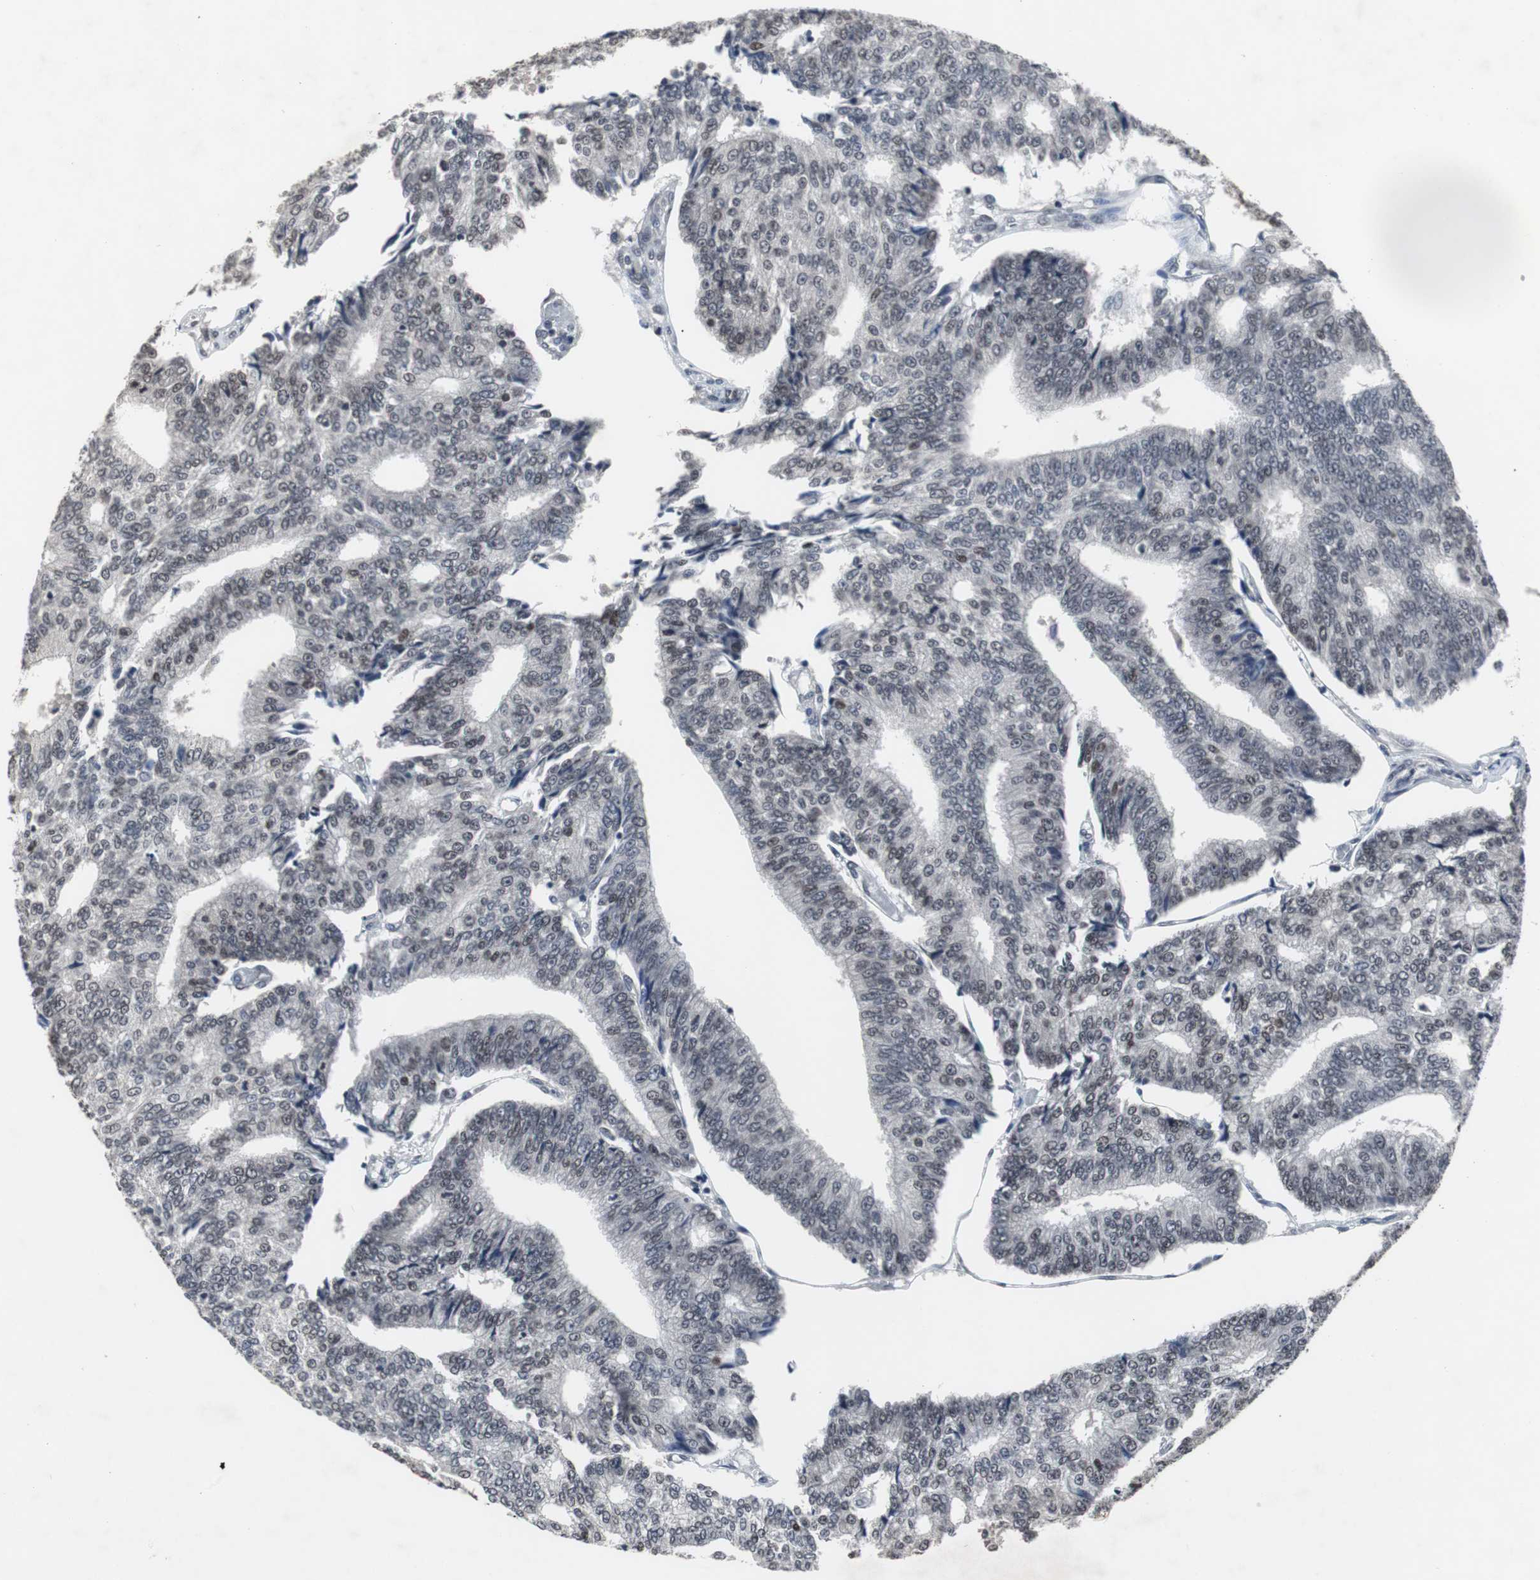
{"staining": {"intensity": "moderate", "quantity": "25%-75%", "location": "nuclear"}, "tissue": "prostate cancer", "cell_type": "Tumor cells", "image_type": "cancer", "snomed": [{"axis": "morphology", "description": "Adenocarcinoma, High grade"}, {"axis": "topography", "description": "Prostate"}], "caption": "Prostate cancer tissue exhibits moderate nuclear positivity in approximately 25%-75% of tumor cells, visualized by immunohistochemistry.", "gene": "FOXP4", "patient": {"sex": "male", "age": 55}}